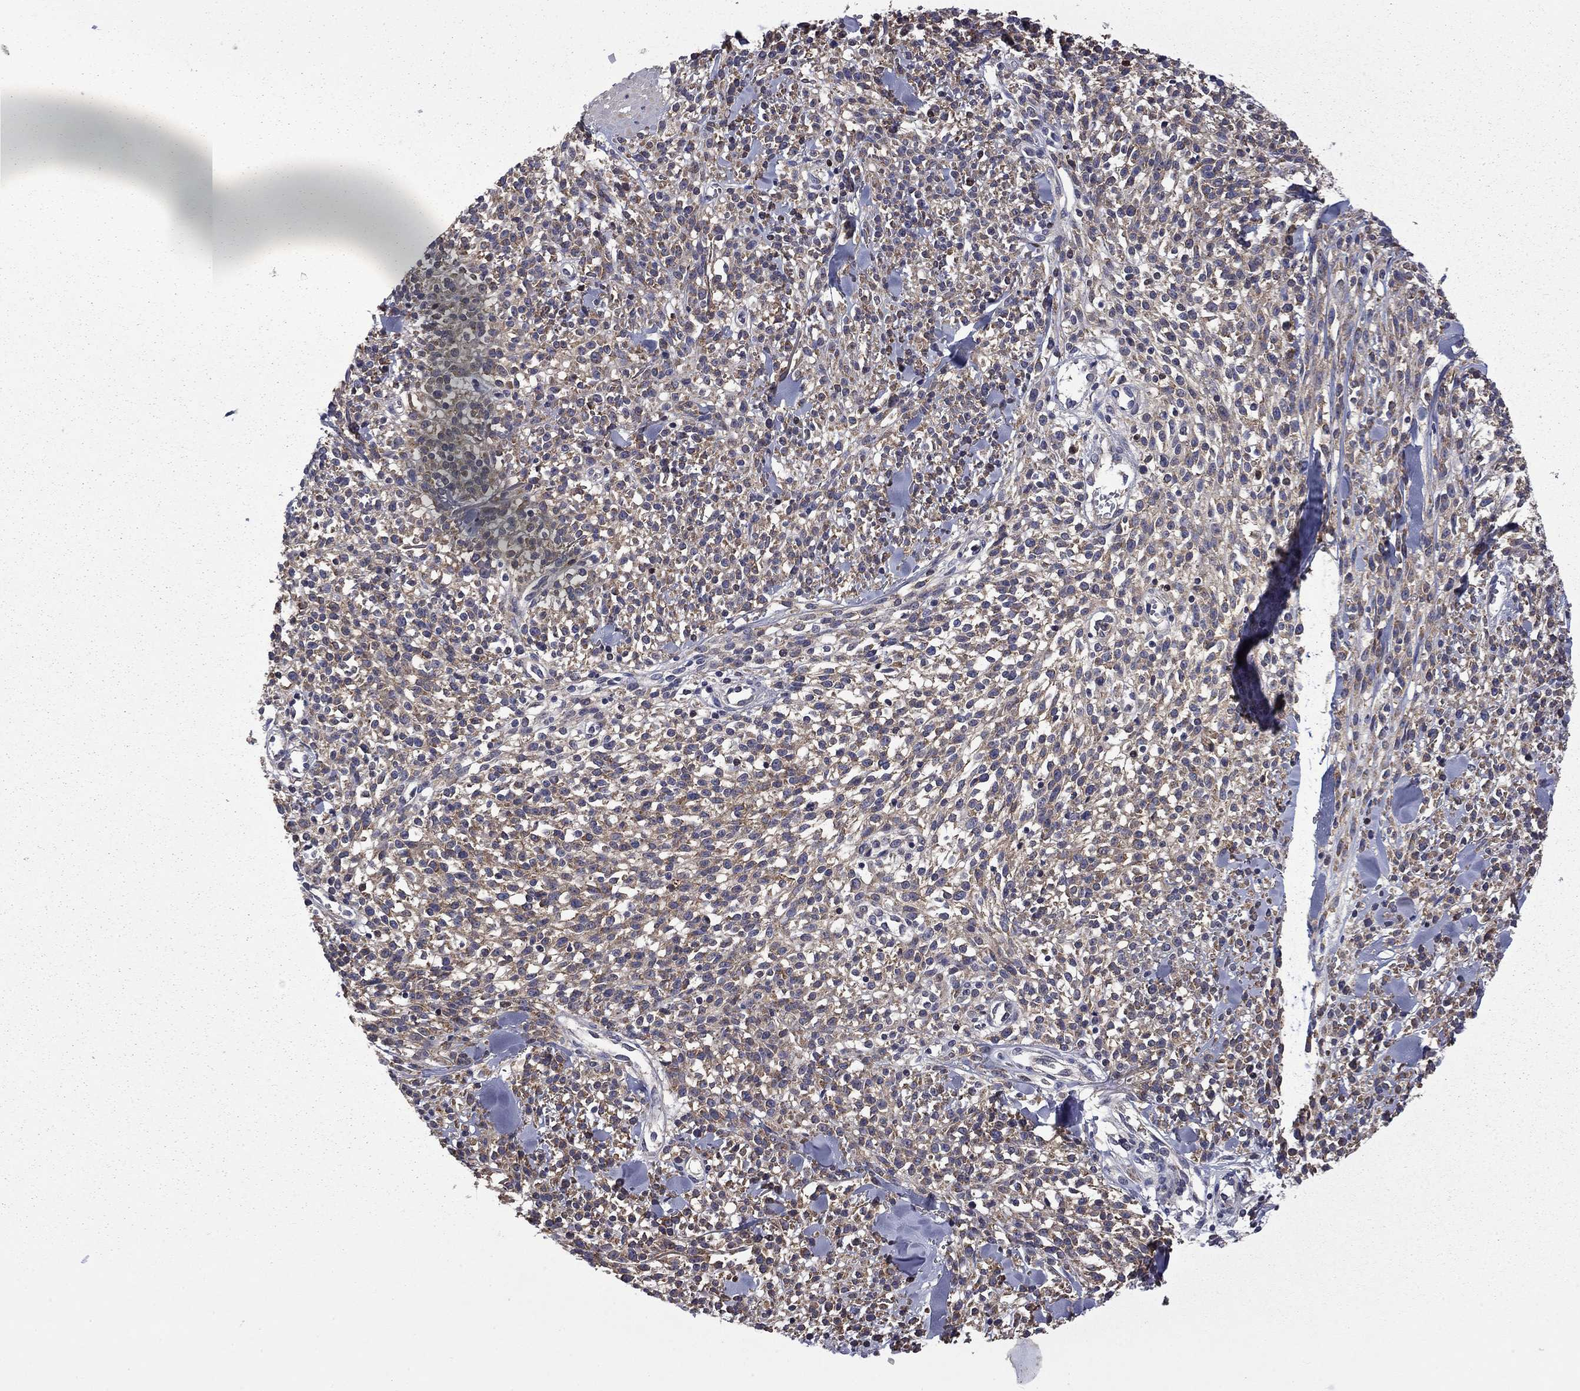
{"staining": {"intensity": "weak", "quantity": "25%-75%", "location": "cytoplasmic/membranous"}, "tissue": "melanoma", "cell_type": "Tumor cells", "image_type": "cancer", "snomed": [{"axis": "morphology", "description": "Malignant melanoma, NOS"}, {"axis": "topography", "description": "Skin"}, {"axis": "topography", "description": "Skin of trunk"}], "caption": "The immunohistochemical stain shows weak cytoplasmic/membranous expression in tumor cells of melanoma tissue.", "gene": "CEACAM7", "patient": {"sex": "male", "age": 74}}